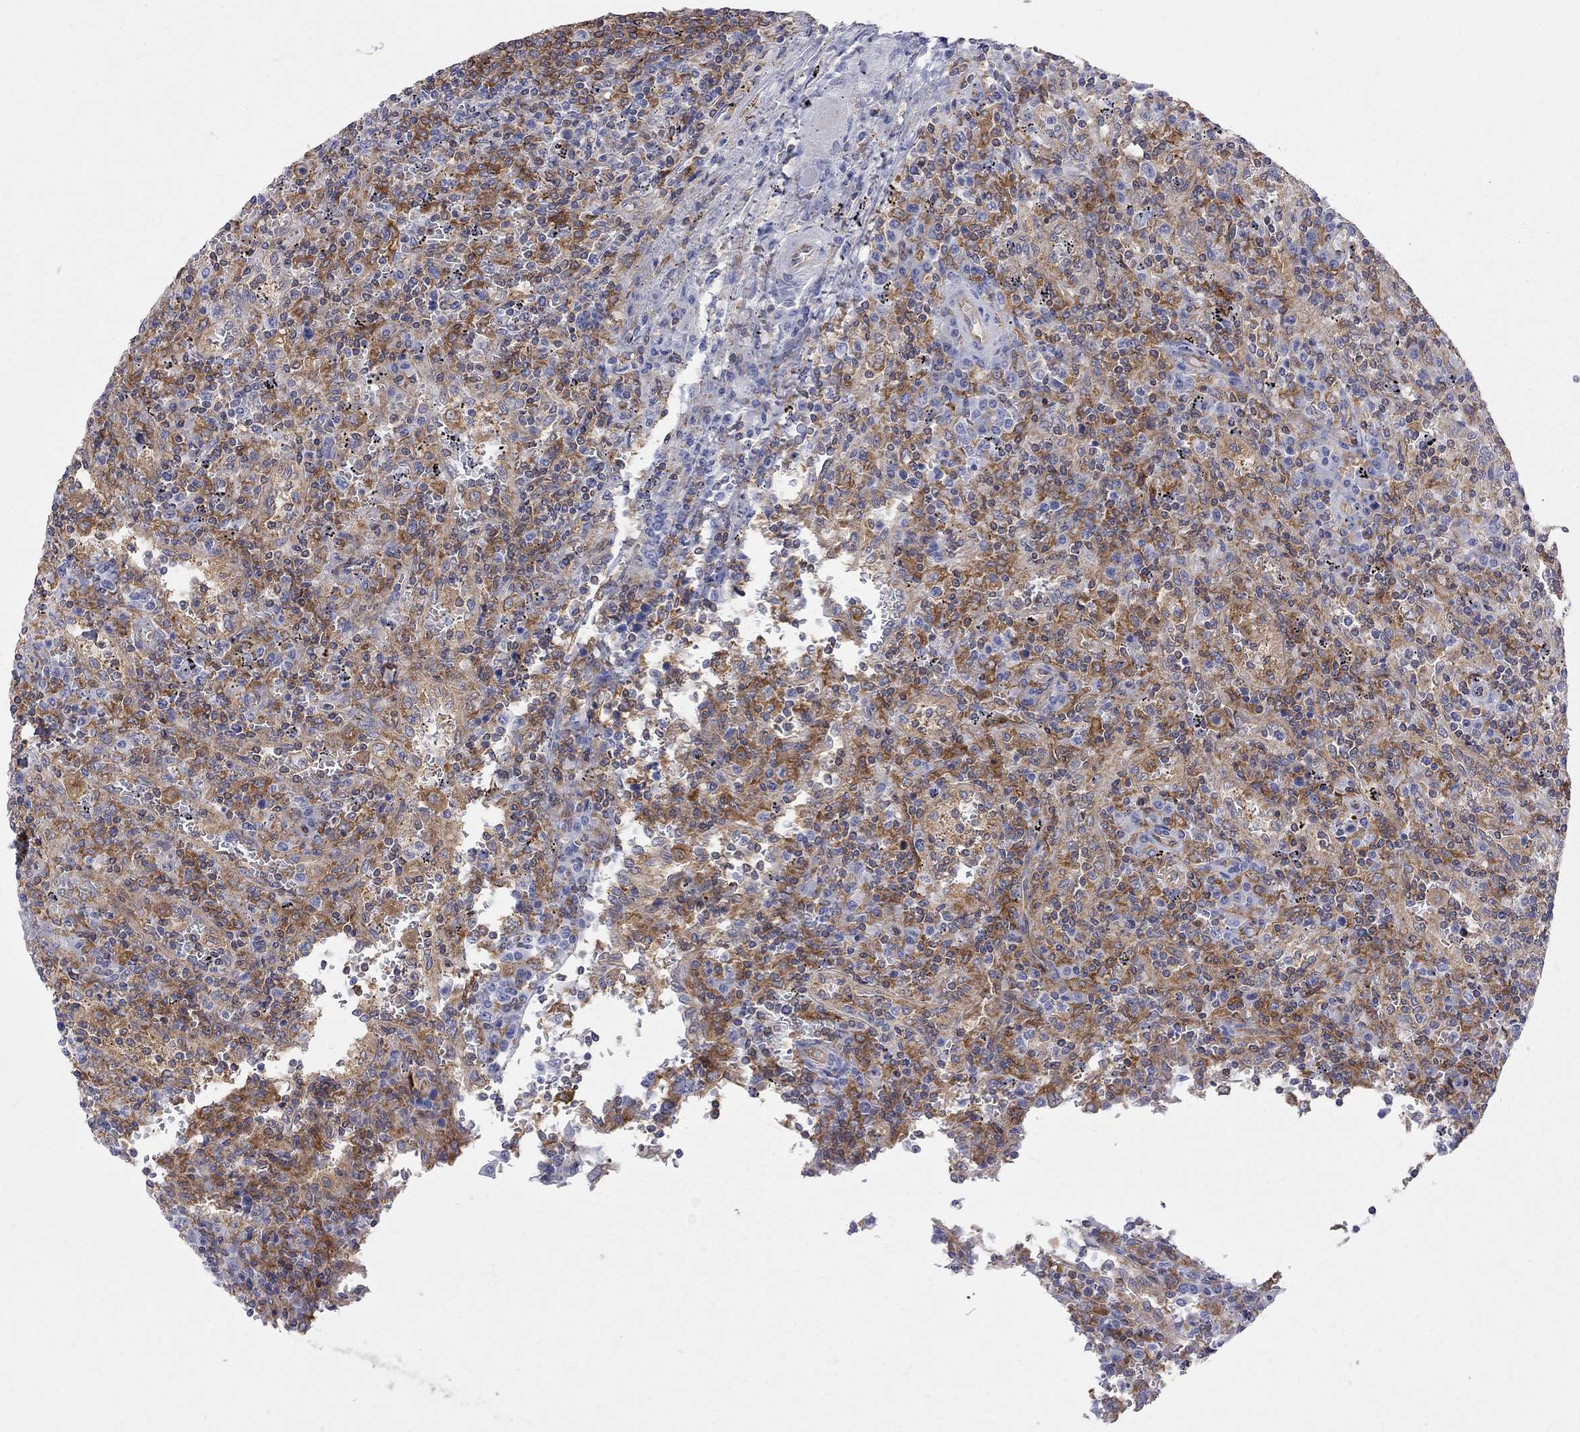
{"staining": {"intensity": "negative", "quantity": "none", "location": "none"}, "tissue": "lymphoma", "cell_type": "Tumor cells", "image_type": "cancer", "snomed": [{"axis": "morphology", "description": "Malignant lymphoma, non-Hodgkin's type, Low grade"}, {"axis": "topography", "description": "Spleen"}], "caption": "Tumor cells show no significant staining in malignant lymphoma, non-Hodgkin's type (low-grade). Brightfield microscopy of immunohistochemistry stained with DAB (brown) and hematoxylin (blue), captured at high magnification.", "gene": "ABI3", "patient": {"sex": "male", "age": 62}}